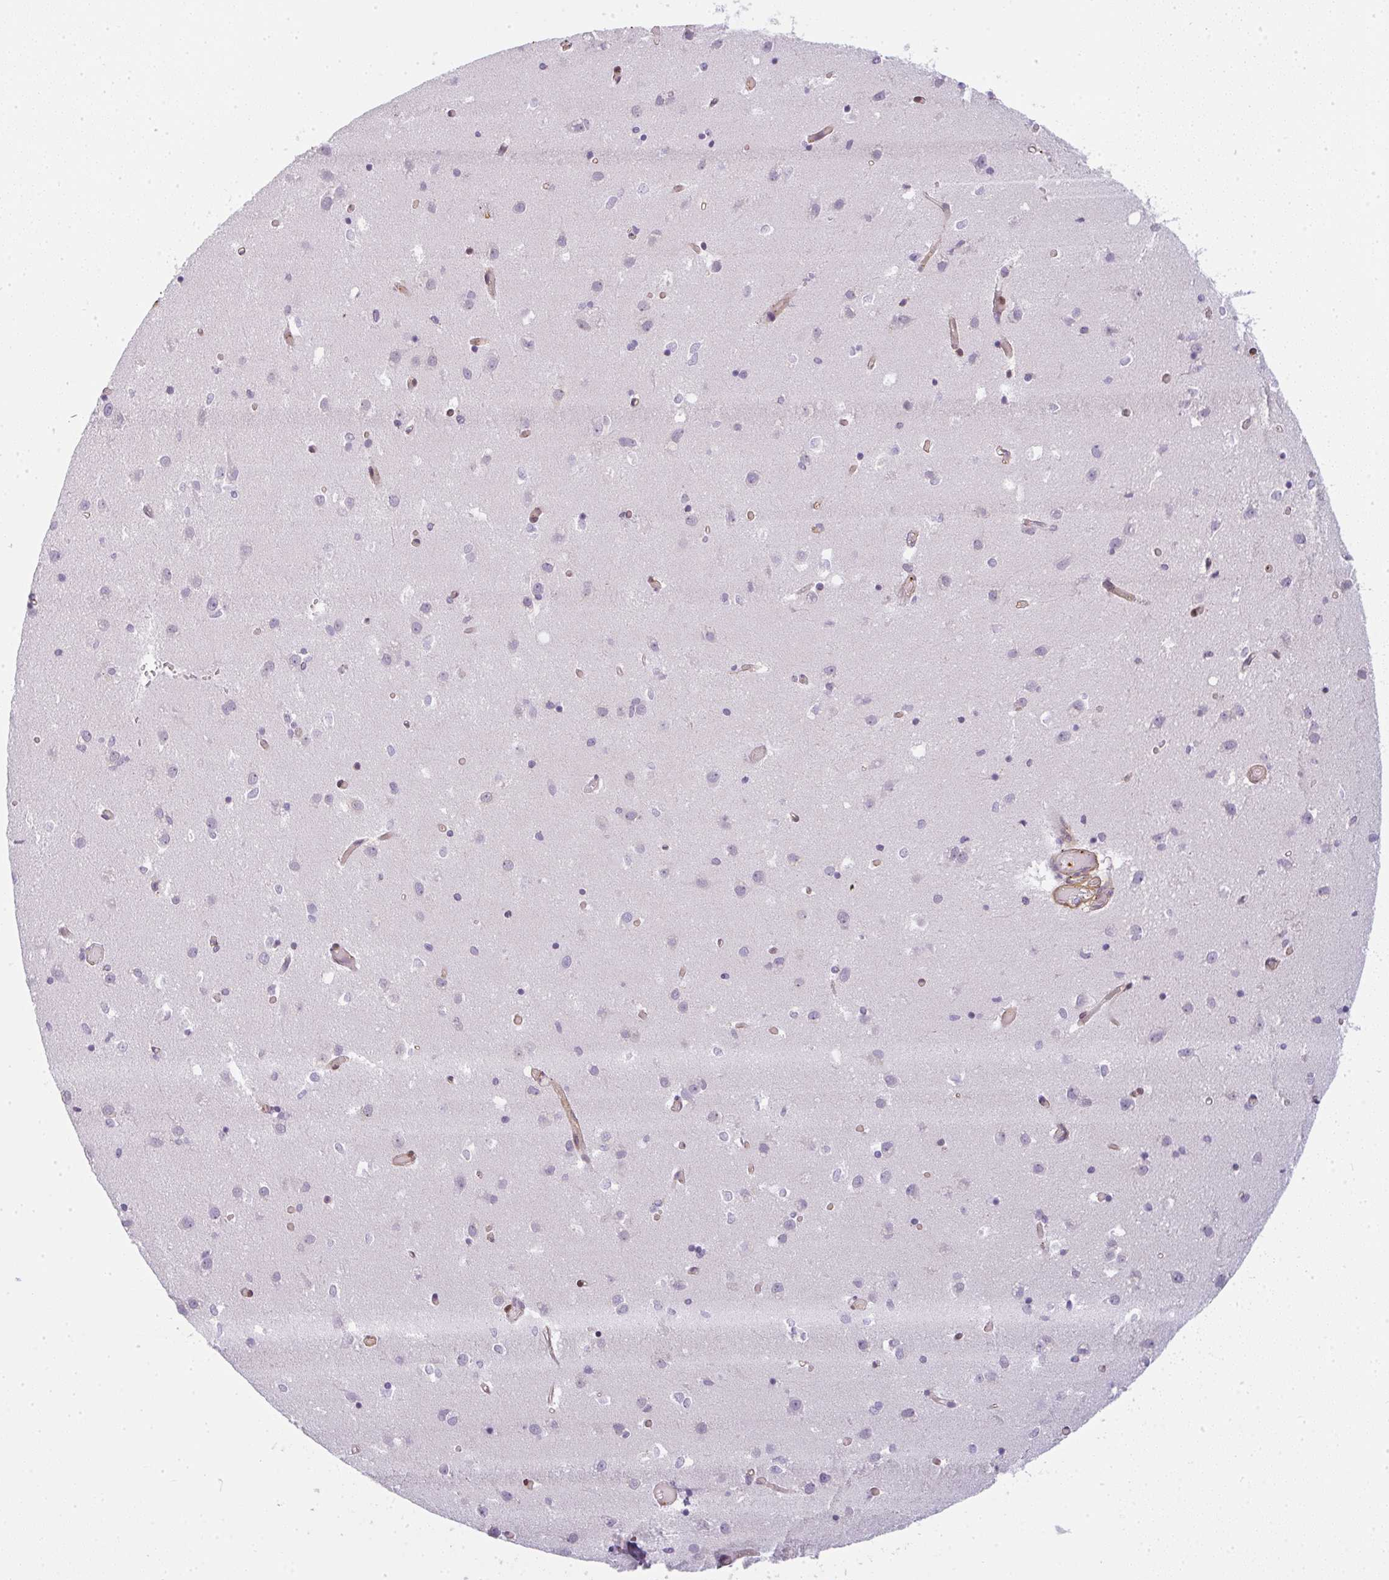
{"staining": {"intensity": "negative", "quantity": "none", "location": "none"}, "tissue": "caudate", "cell_type": "Glial cells", "image_type": "normal", "snomed": [{"axis": "morphology", "description": "Normal tissue, NOS"}, {"axis": "topography", "description": "Lateral ventricle wall"}], "caption": "This image is of benign caudate stained with immunohistochemistry to label a protein in brown with the nuclei are counter-stained blue. There is no positivity in glial cells. The staining is performed using DAB (3,3'-diaminobenzidine) brown chromogen with nuclei counter-stained in using hematoxylin.", "gene": "SULF1", "patient": {"sex": "male", "age": 70}}